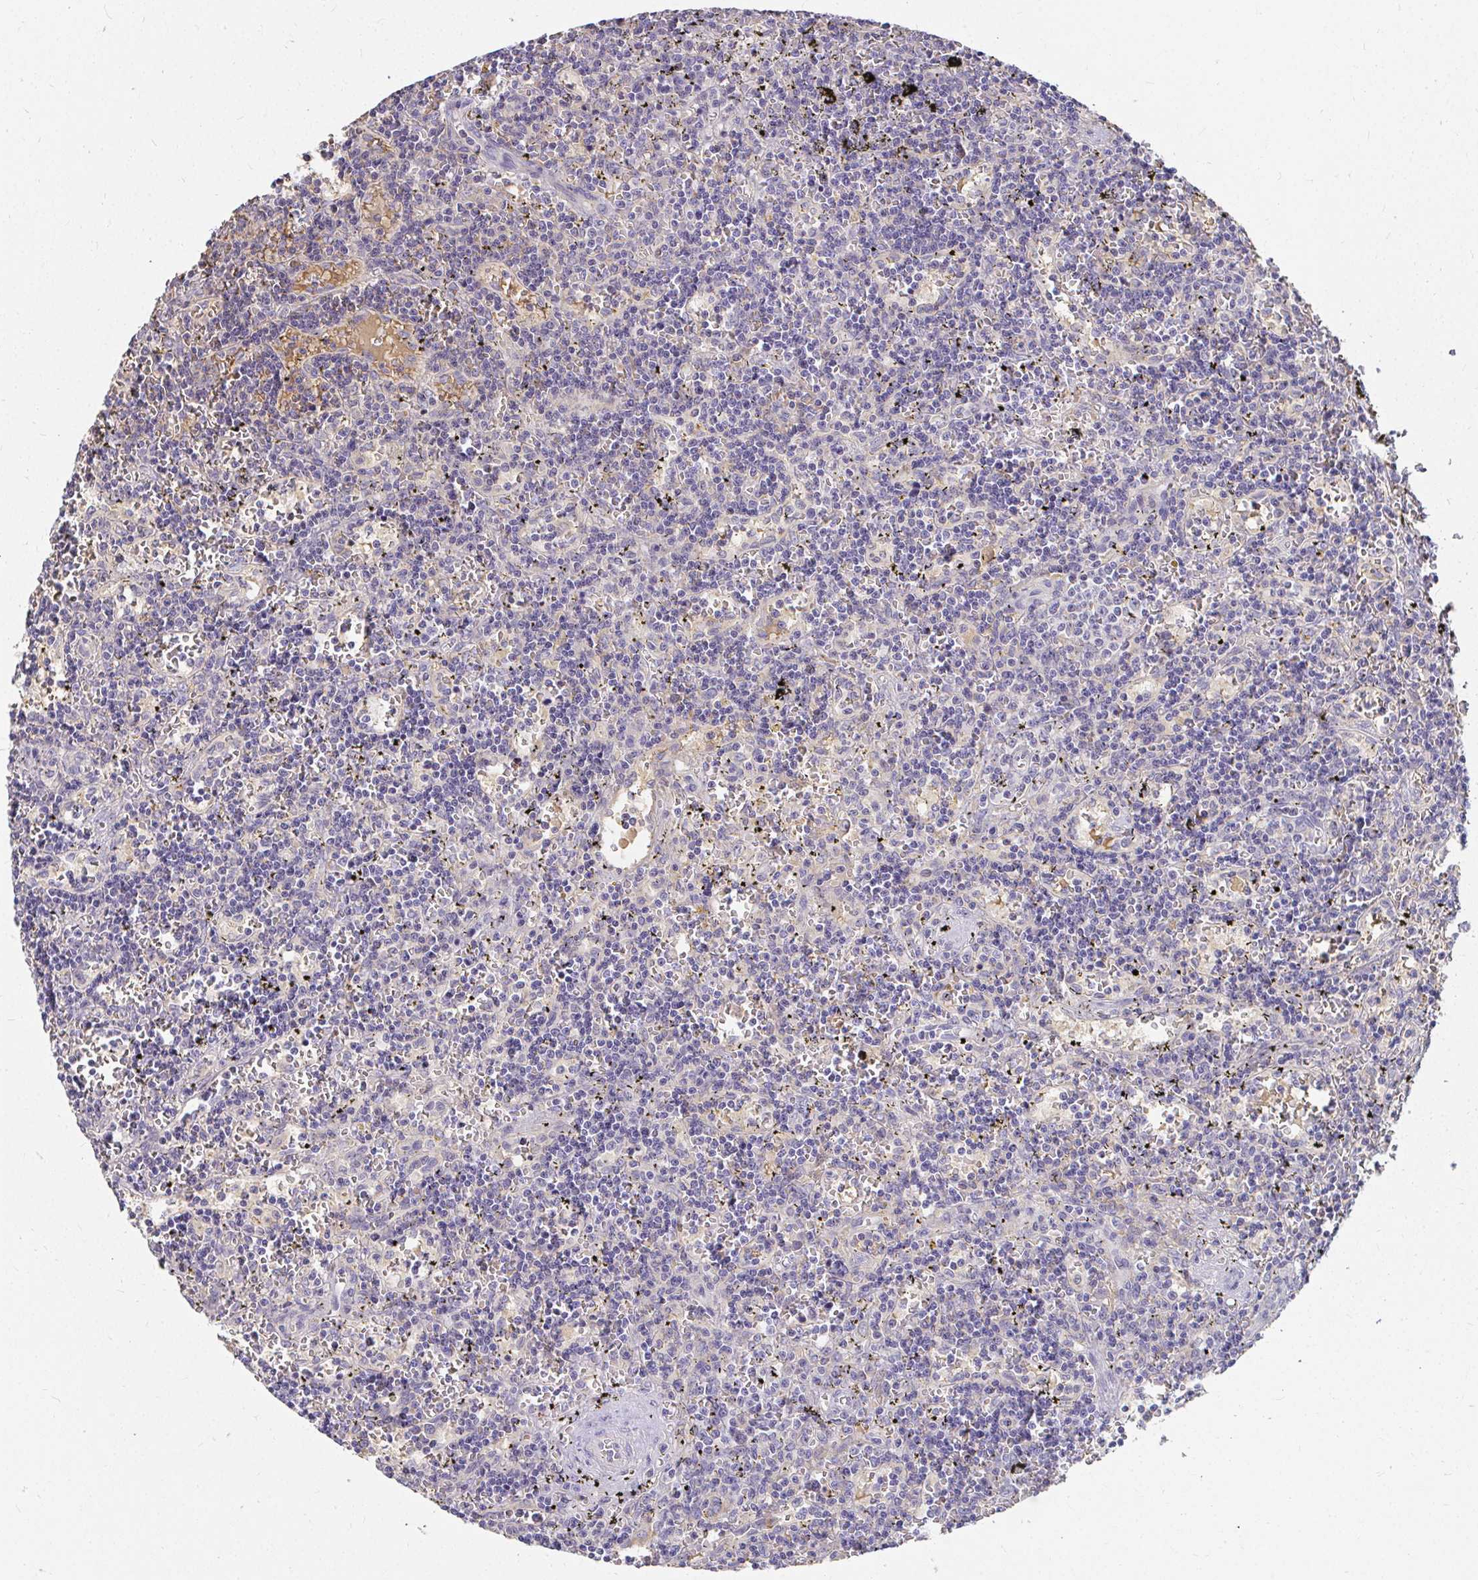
{"staining": {"intensity": "negative", "quantity": "none", "location": "none"}, "tissue": "lymphoma", "cell_type": "Tumor cells", "image_type": "cancer", "snomed": [{"axis": "morphology", "description": "Malignant lymphoma, non-Hodgkin's type, Low grade"}, {"axis": "topography", "description": "Spleen"}], "caption": "Human malignant lymphoma, non-Hodgkin's type (low-grade) stained for a protein using immunohistochemistry (IHC) demonstrates no staining in tumor cells.", "gene": "LOXL4", "patient": {"sex": "male", "age": 60}}